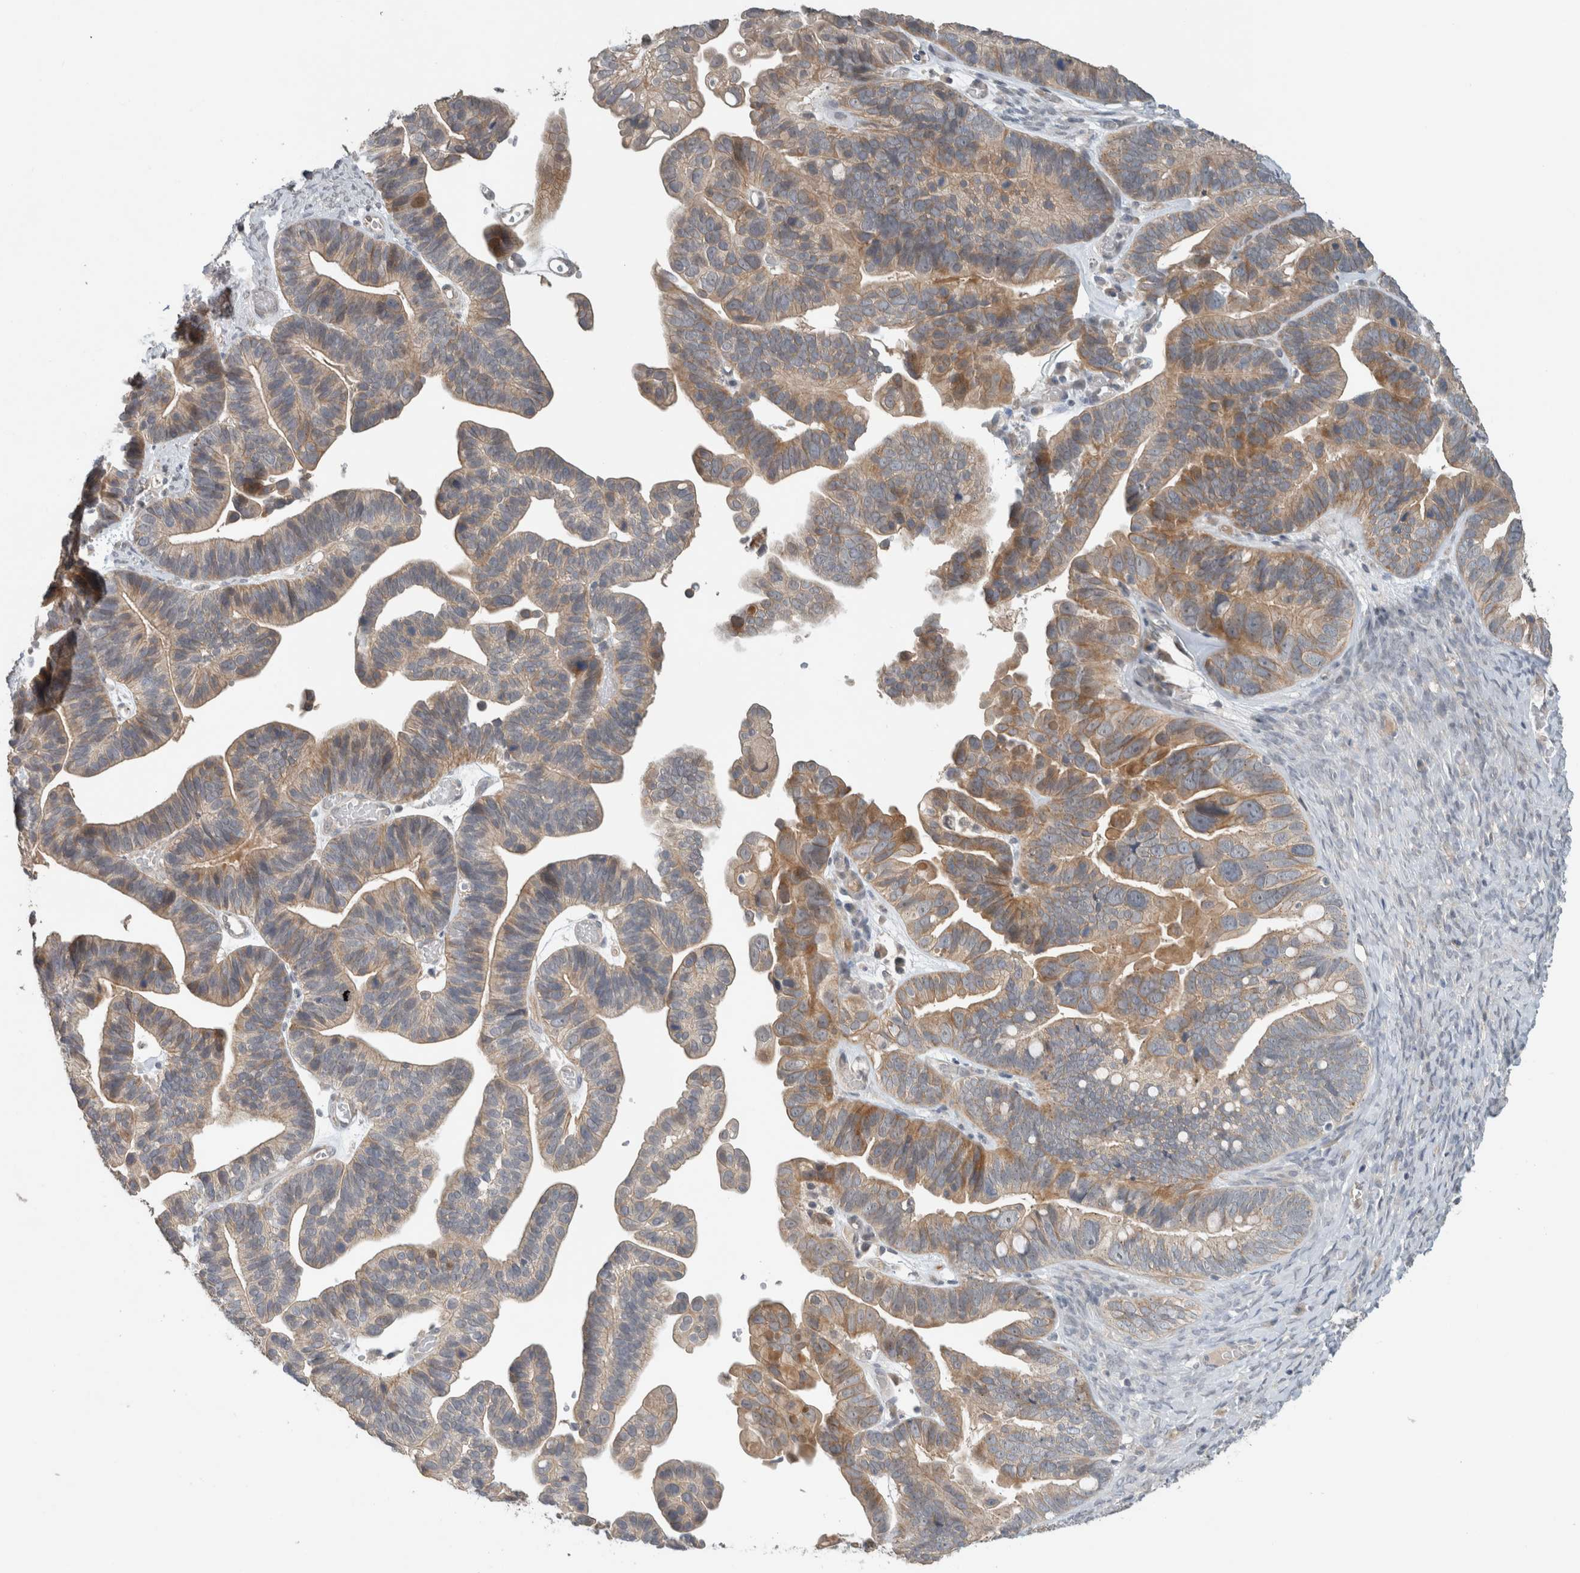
{"staining": {"intensity": "moderate", "quantity": "<25%", "location": "cytoplasmic/membranous"}, "tissue": "ovarian cancer", "cell_type": "Tumor cells", "image_type": "cancer", "snomed": [{"axis": "morphology", "description": "Cystadenocarcinoma, serous, NOS"}, {"axis": "topography", "description": "Ovary"}], "caption": "Immunohistochemical staining of human ovarian cancer (serous cystadenocarcinoma) demonstrates low levels of moderate cytoplasmic/membranous expression in about <25% of tumor cells.", "gene": "ERCC6L2", "patient": {"sex": "female", "age": 56}}